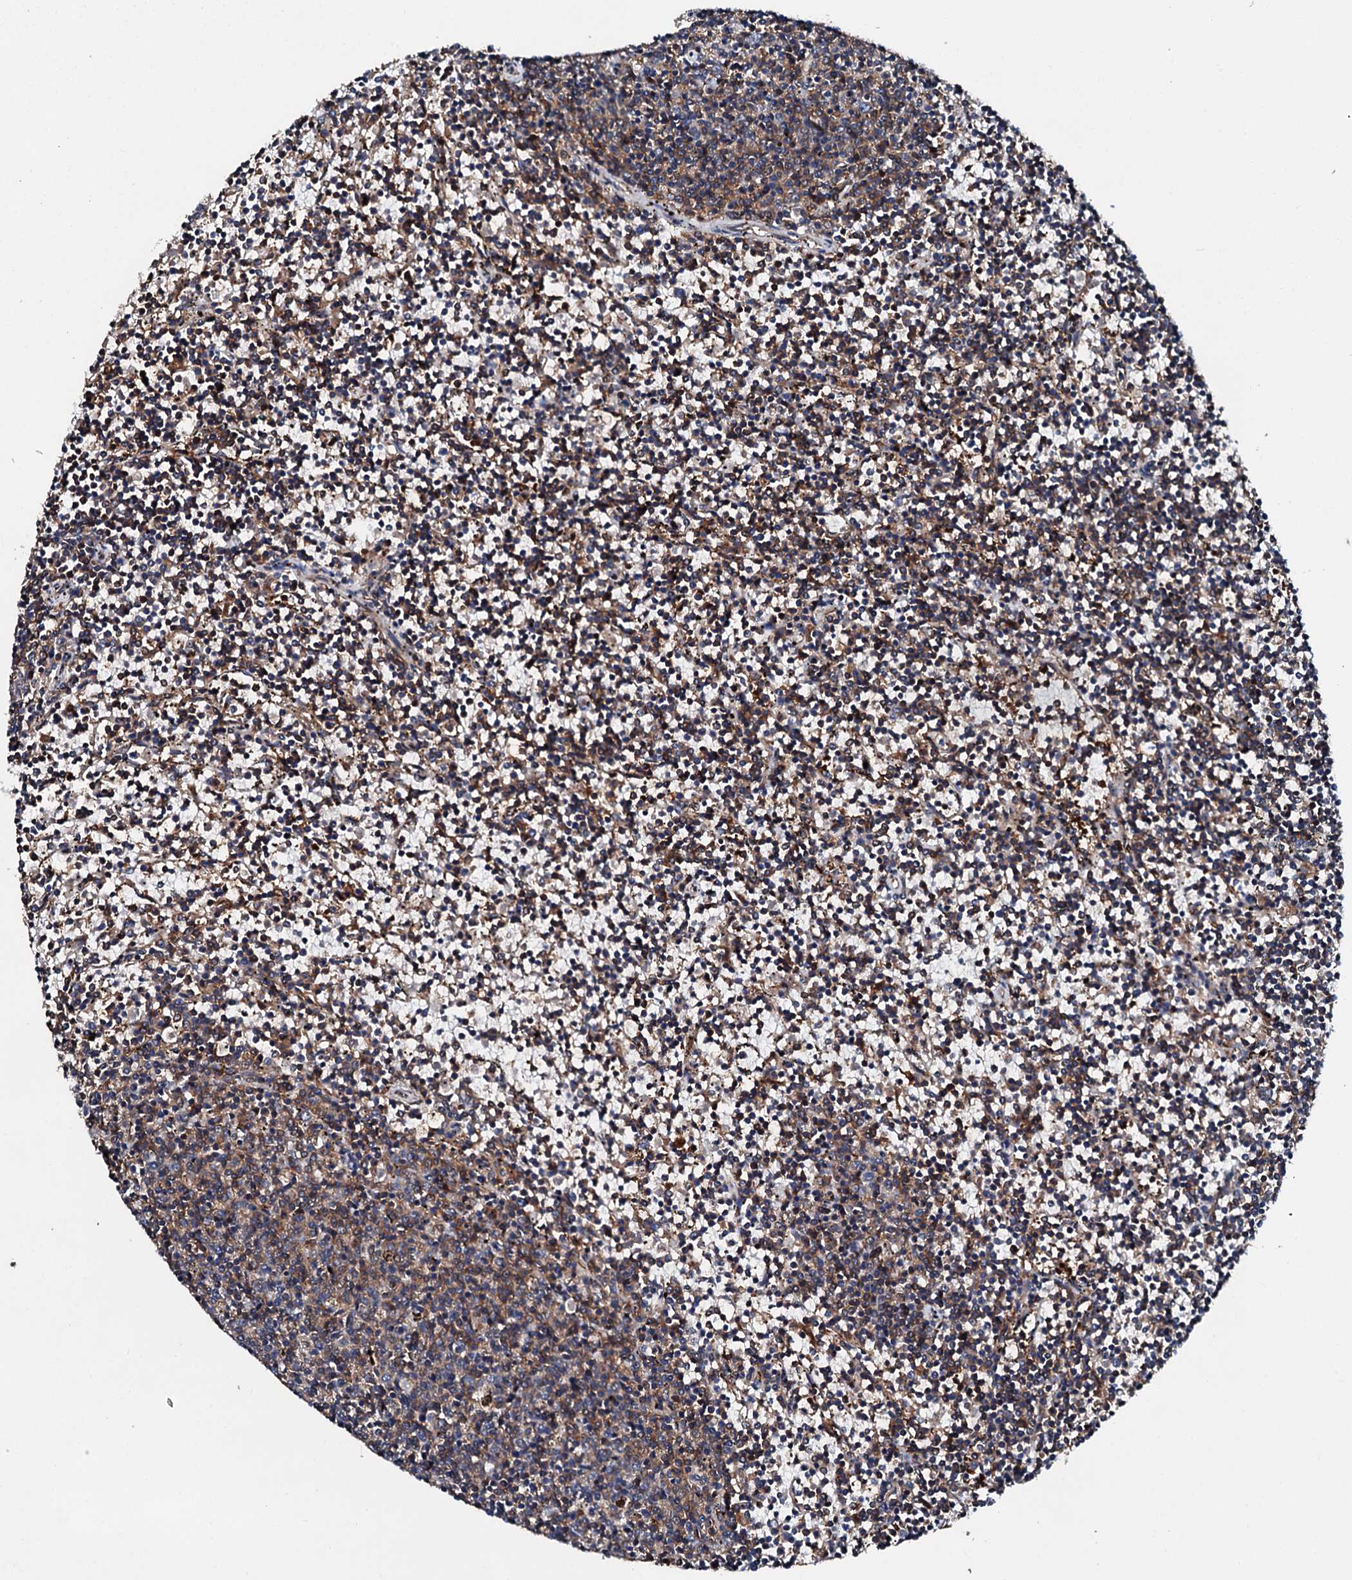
{"staining": {"intensity": "moderate", "quantity": "<25%", "location": "cytoplasmic/membranous"}, "tissue": "lymphoma", "cell_type": "Tumor cells", "image_type": "cancer", "snomed": [{"axis": "morphology", "description": "Malignant lymphoma, non-Hodgkin's type, Low grade"}, {"axis": "topography", "description": "Spleen"}], "caption": "There is low levels of moderate cytoplasmic/membranous positivity in tumor cells of malignant lymphoma, non-Hodgkin's type (low-grade), as demonstrated by immunohistochemical staining (brown color).", "gene": "FGD4", "patient": {"sex": "female", "age": 50}}